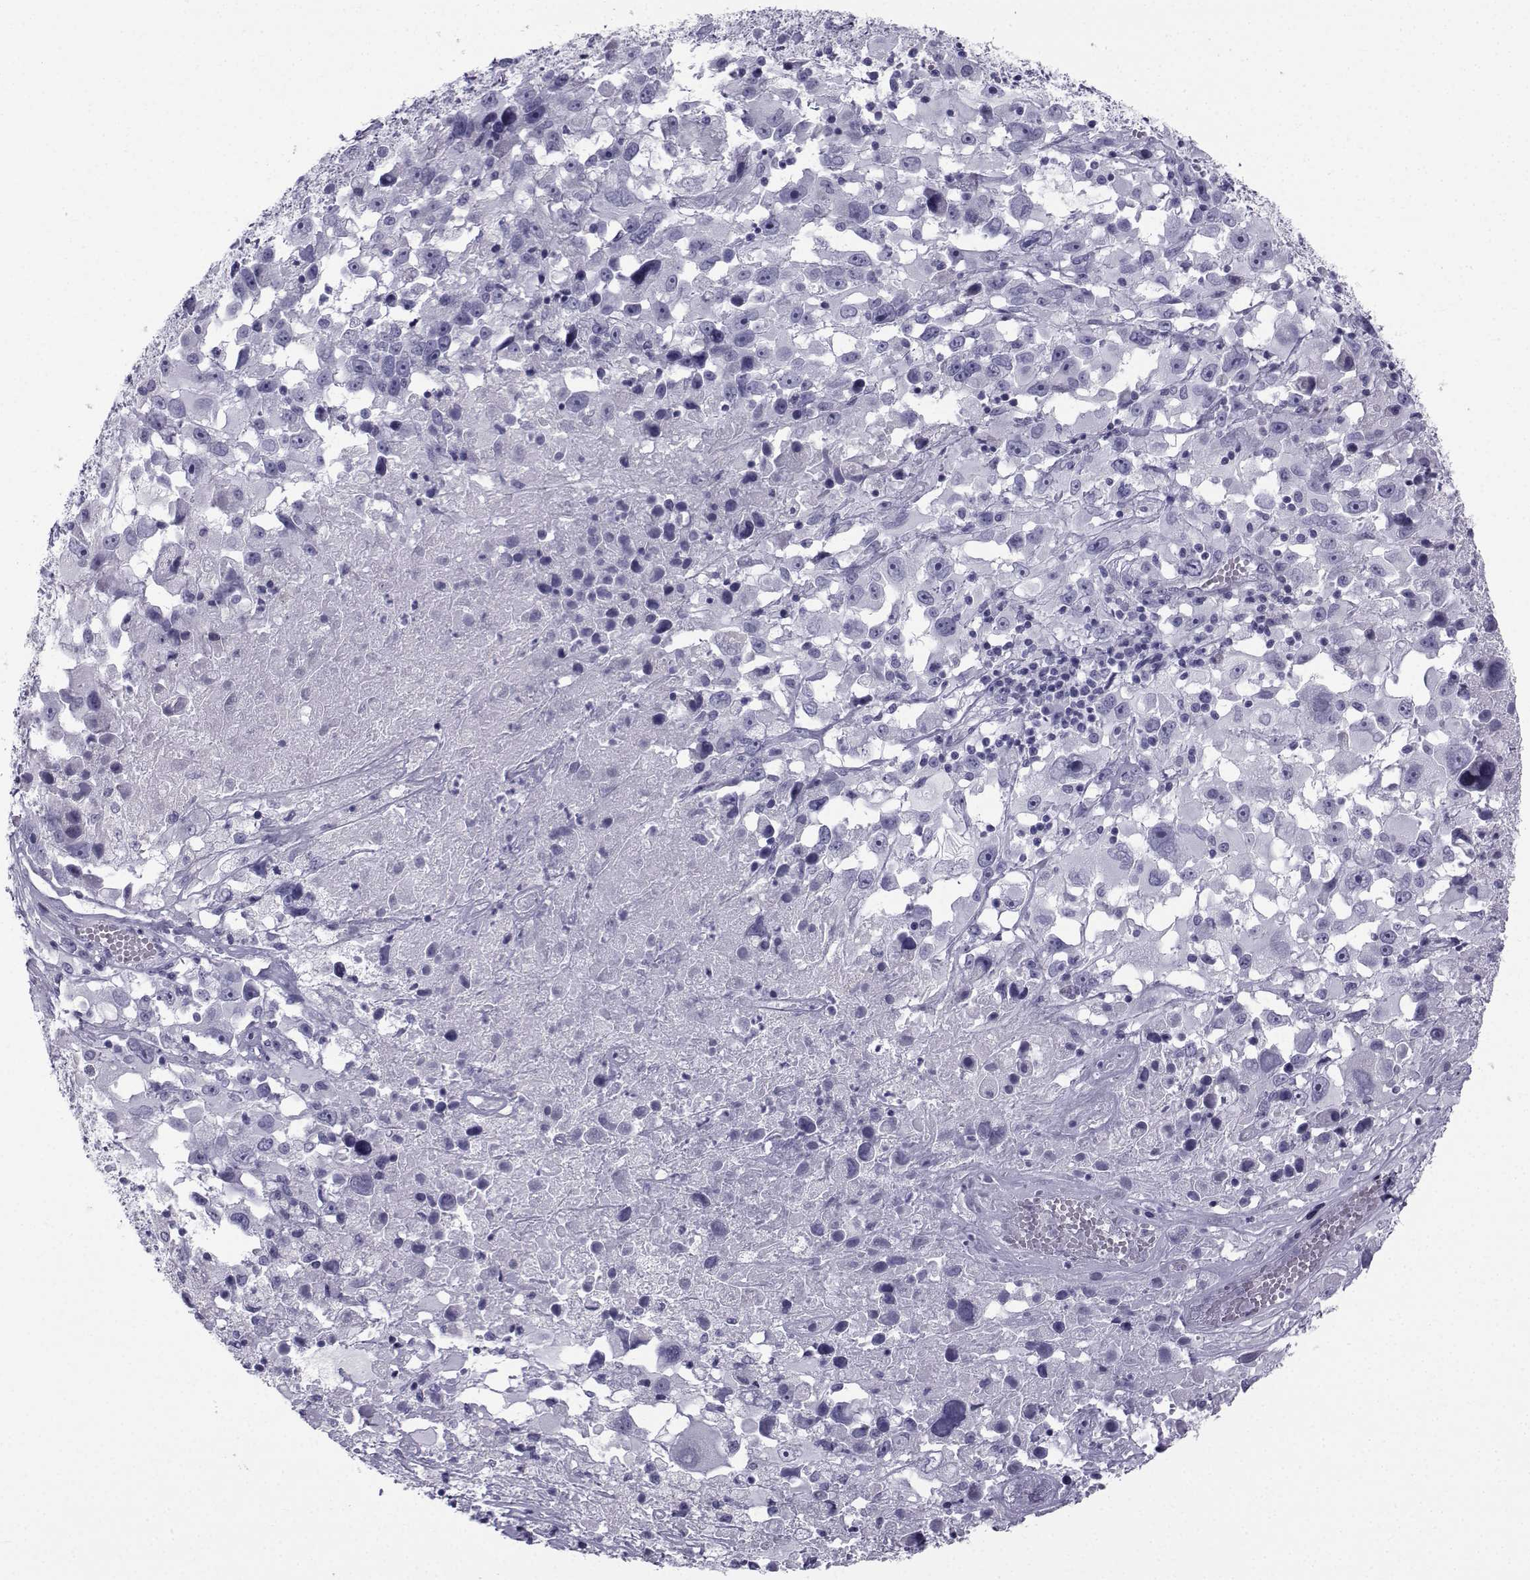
{"staining": {"intensity": "negative", "quantity": "none", "location": "none"}, "tissue": "melanoma", "cell_type": "Tumor cells", "image_type": "cancer", "snomed": [{"axis": "morphology", "description": "Malignant melanoma, Metastatic site"}, {"axis": "topography", "description": "Soft tissue"}], "caption": "There is no significant expression in tumor cells of melanoma.", "gene": "SPANXD", "patient": {"sex": "male", "age": 50}}